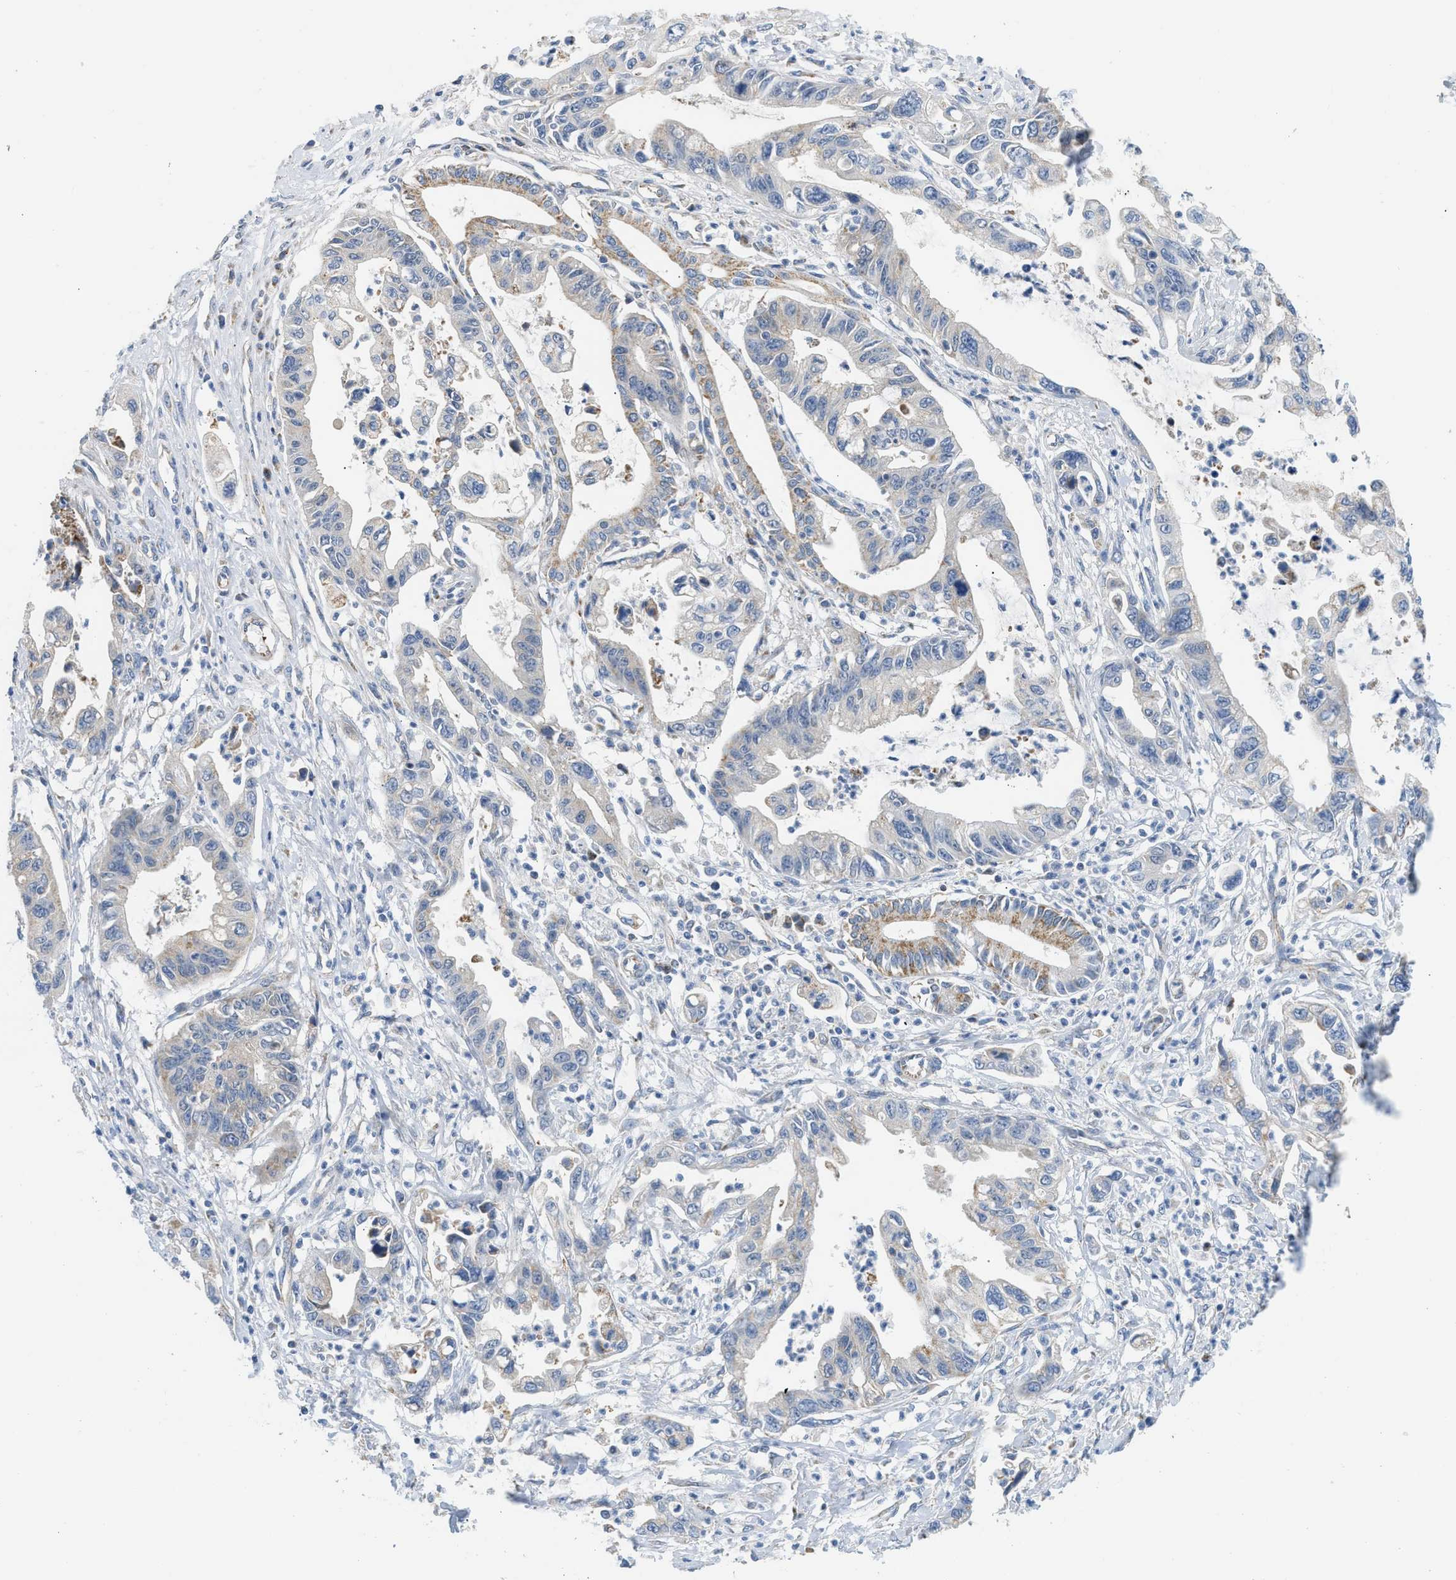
{"staining": {"intensity": "moderate", "quantity": "<25%", "location": "cytoplasmic/membranous"}, "tissue": "pancreatic cancer", "cell_type": "Tumor cells", "image_type": "cancer", "snomed": [{"axis": "morphology", "description": "Adenocarcinoma, NOS"}, {"axis": "topography", "description": "Pancreas"}], "caption": "Immunohistochemical staining of adenocarcinoma (pancreatic) displays low levels of moderate cytoplasmic/membranous protein expression in approximately <25% of tumor cells.", "gene": "GOT2", "patient": {"sex": "male", "age": 56}}